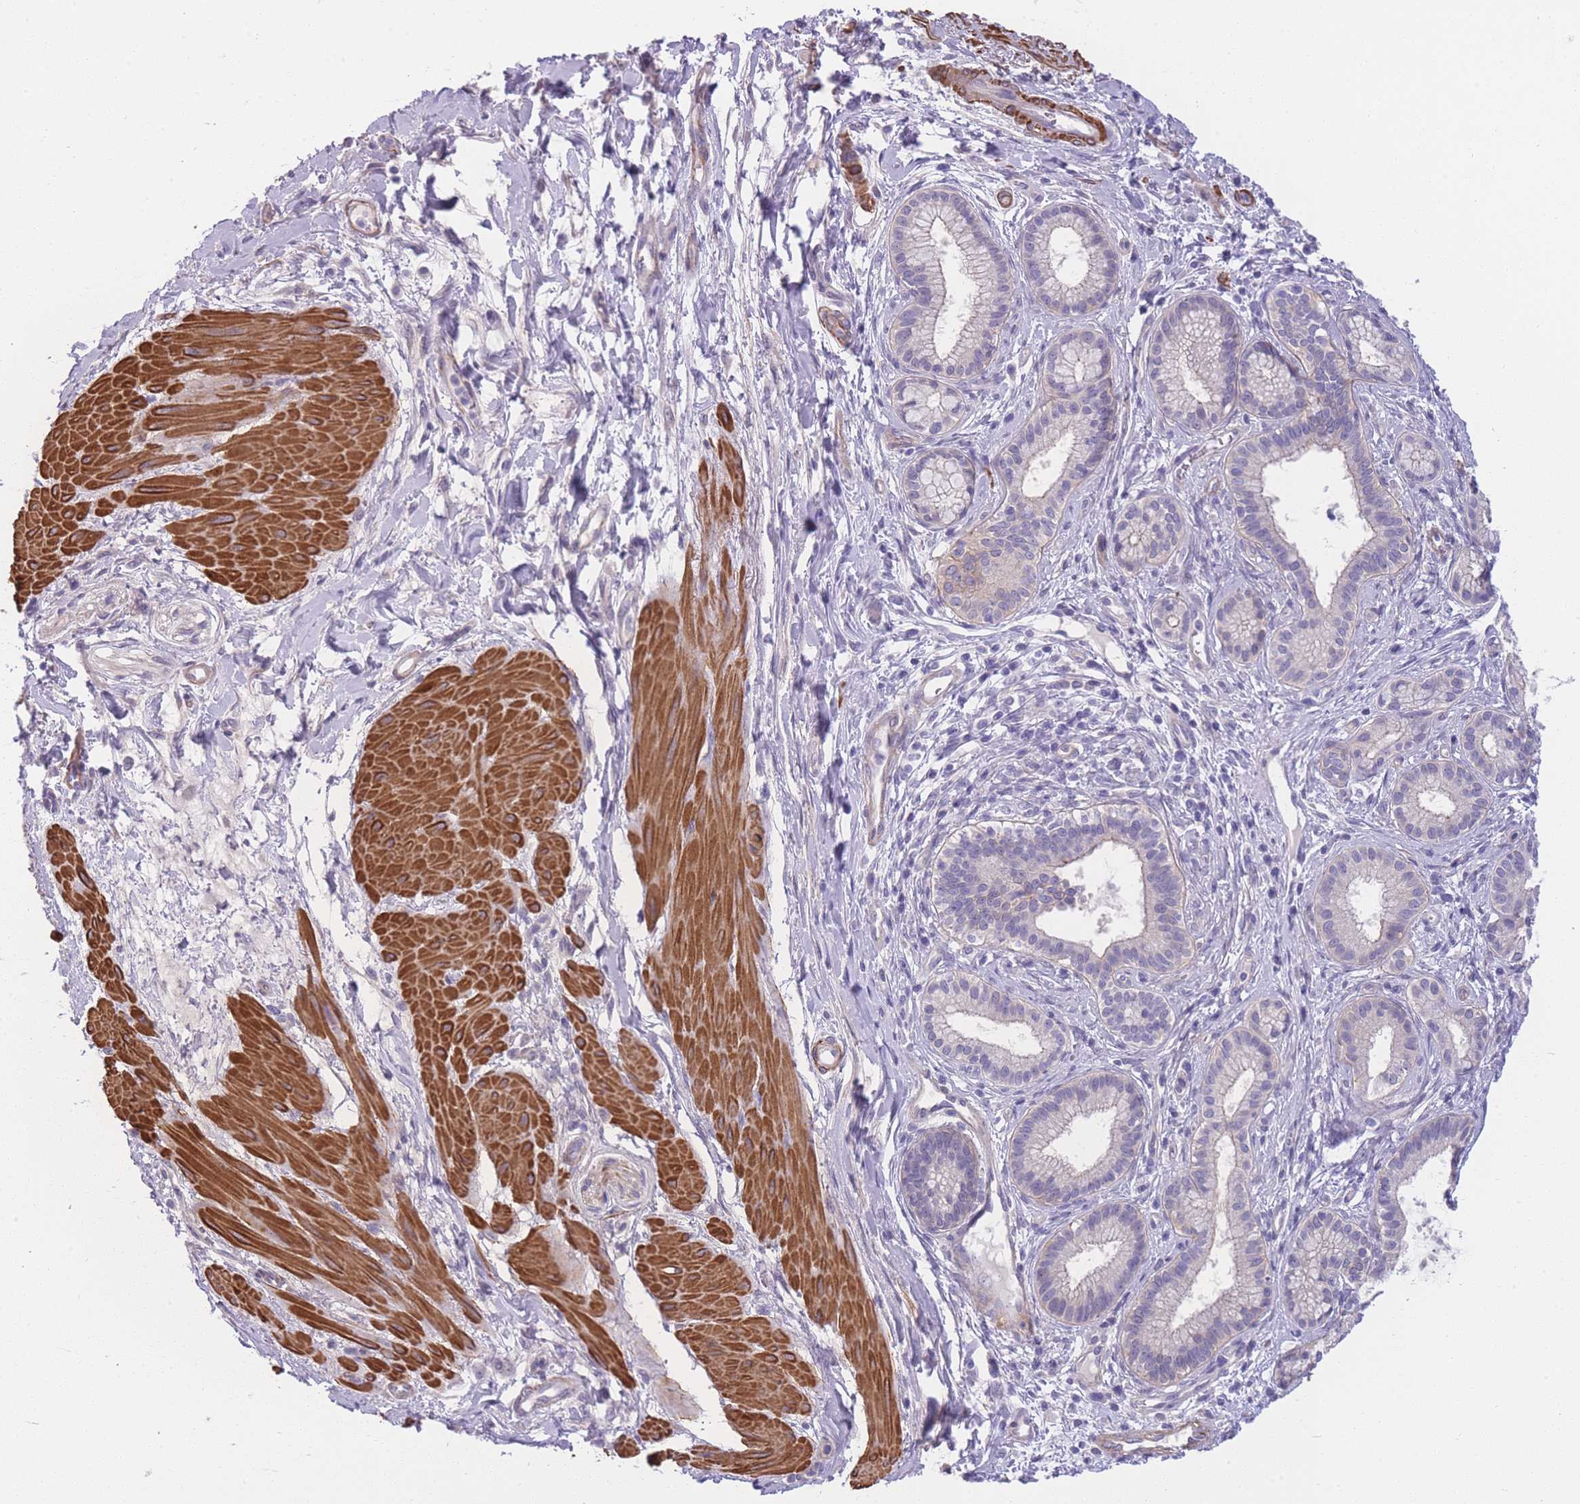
{"staining": {"intensity": "negative", "quantity": "none", "location": "none"}, "tissue": "pancreatic cancer", "cell_type": "Tumor cells", "image_type": "cancer", "snomed": [{"axis": "morphology", "description": "Adenocarcinoma, NOS"}, {"axis": "topography", "description": "Pancreas"}], "caption": "Tumor cells show no significant protein positivity in pancreatic cancer.", "gene": "FAM124A", "patient": {"sex": "male", "age": 72}}